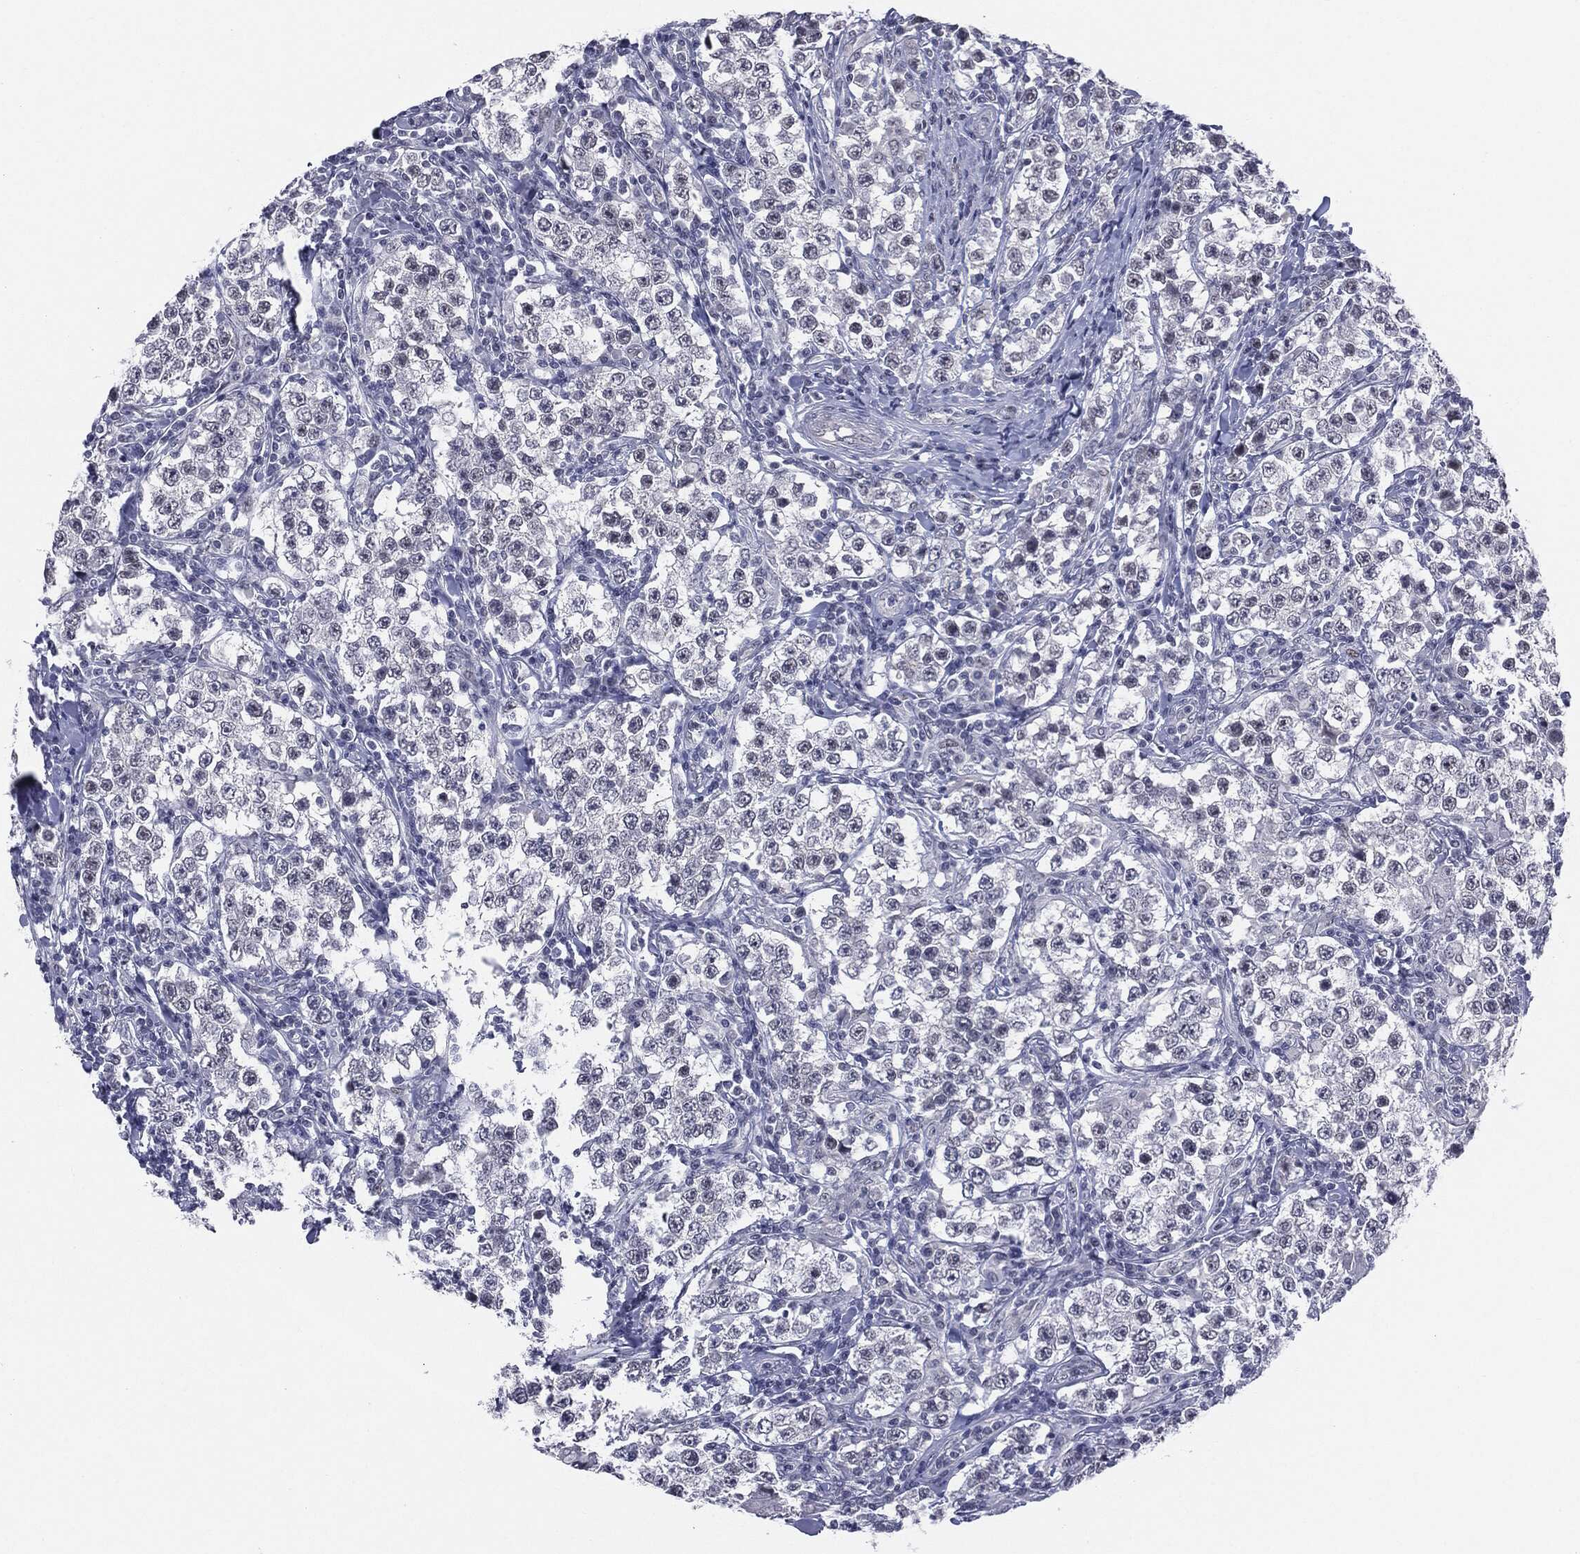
{"staining": {"intensity": "negative", "quantity": "none", "location": "none"}, "tissue": "testis cancer", "cell_type": "Tumor cells", "image_type": "cancer", "snomed": [{"axis": "morphology", "description": "Seminoma, NOS"}, {"axis": "morphology", "description": "Carcinoma, Embryonal, NOS"}, {"axis": "topography", "description": "Testis"}], "caption": "Immunohistochemistry (IHC) histopathology image of neoplastic tissue: testis seminoma stained with DAB demonstrates no significant protein expression in tumor cells. Nuclei are stained in blue.", "gene": "SLC5A5", "patient": {"sex": "male", "age": 41}}